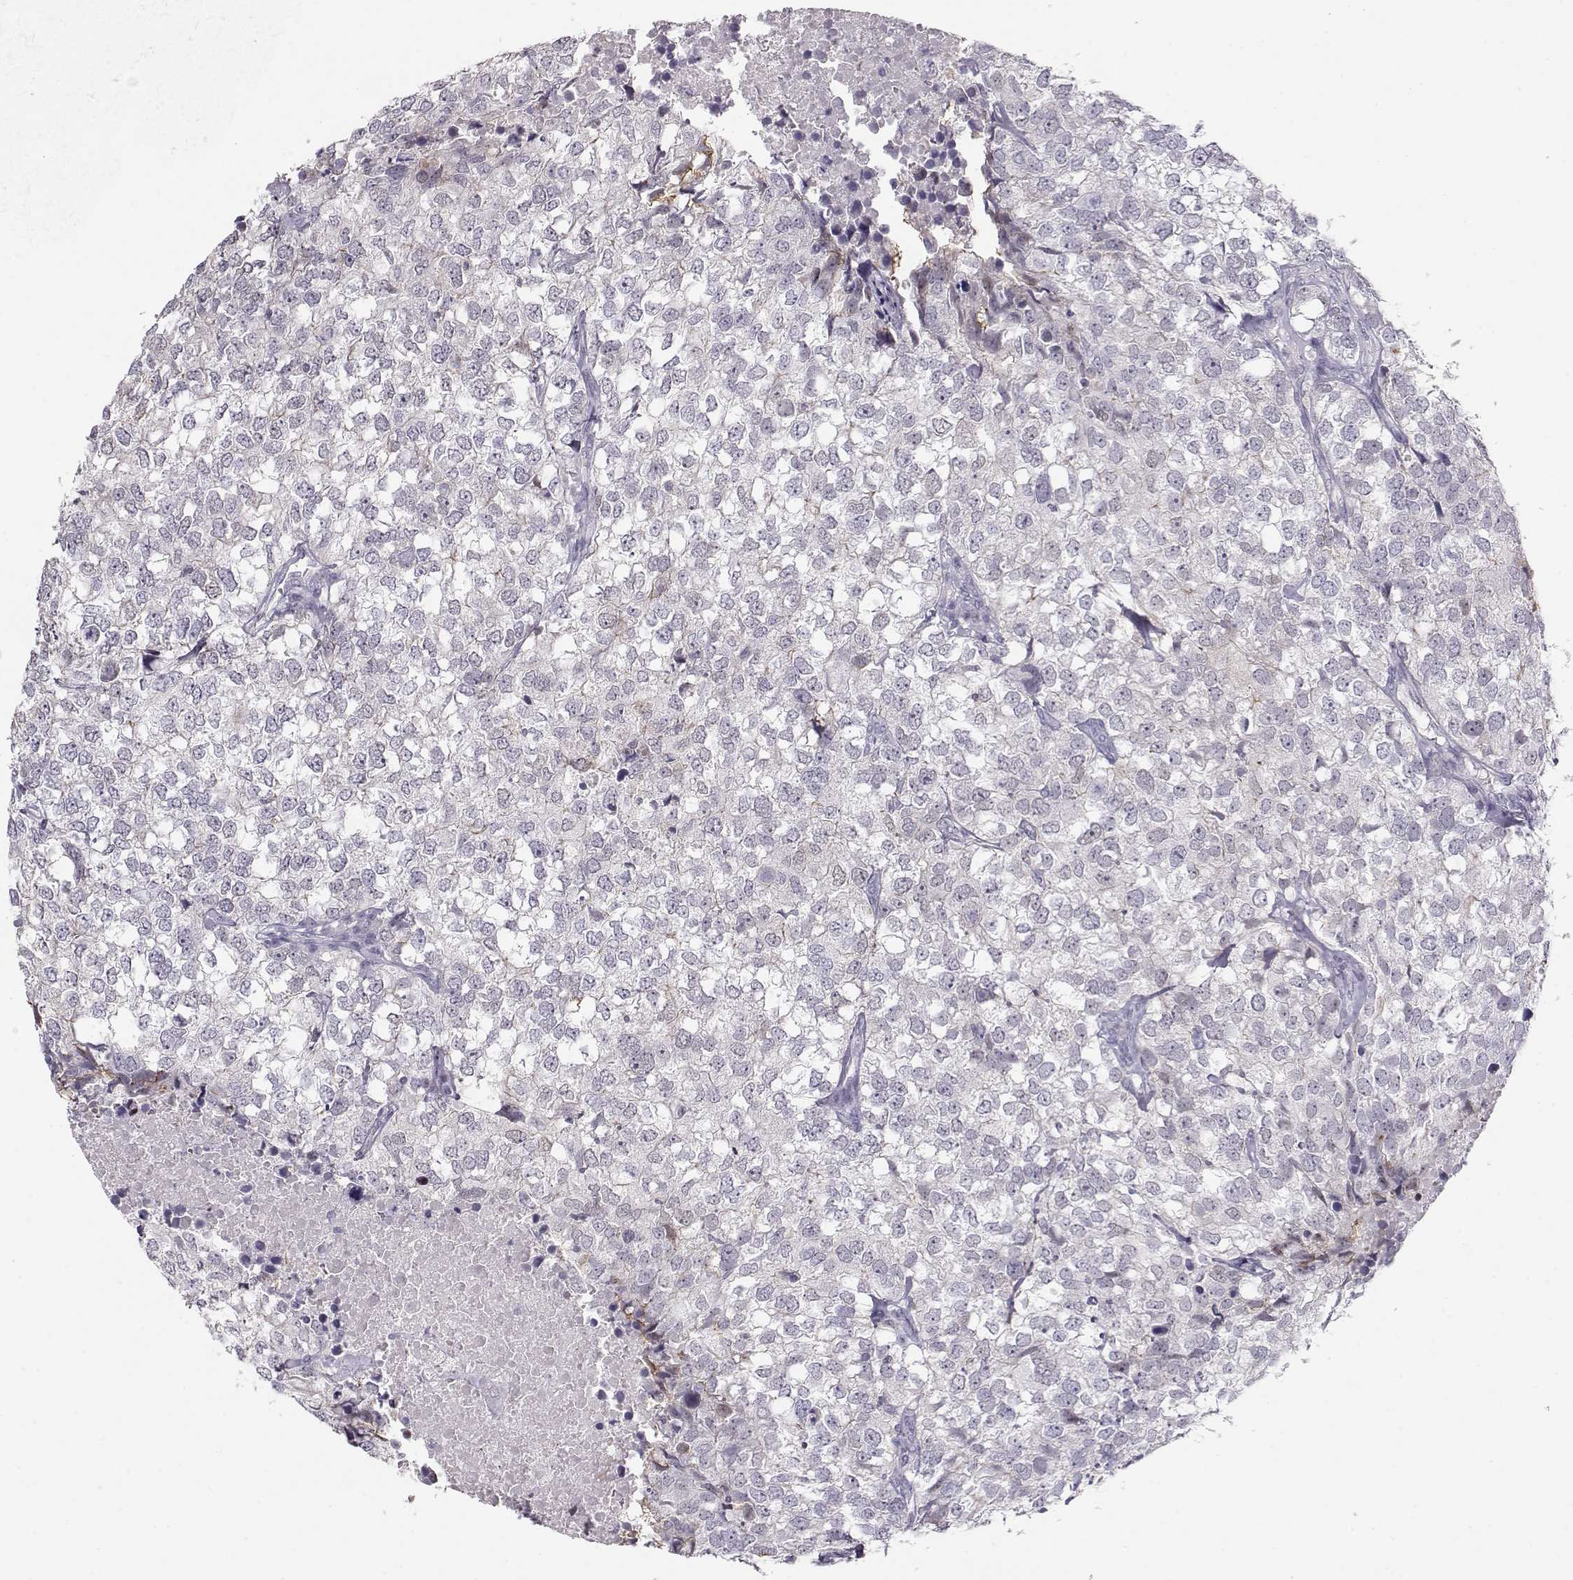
{"staining": {"intensity": "negative", "quantity": "none", "location": "none"}, "tissue": "breast cancer", "cell_type": "Tumor cells", "image_type": "cancer", "snomed": [{"axis": "morphology", "description": "Duct carcinoma"}, {"axis": "topography", "description": "Breast"}], "caption": "This is a image of immunohistochemistry staining of breast cancer (invasive ductal carcinoma), which shows no staining in tumor cells.", "gene": "TEPP", "patient": {"sex": "female", "age": 30}}